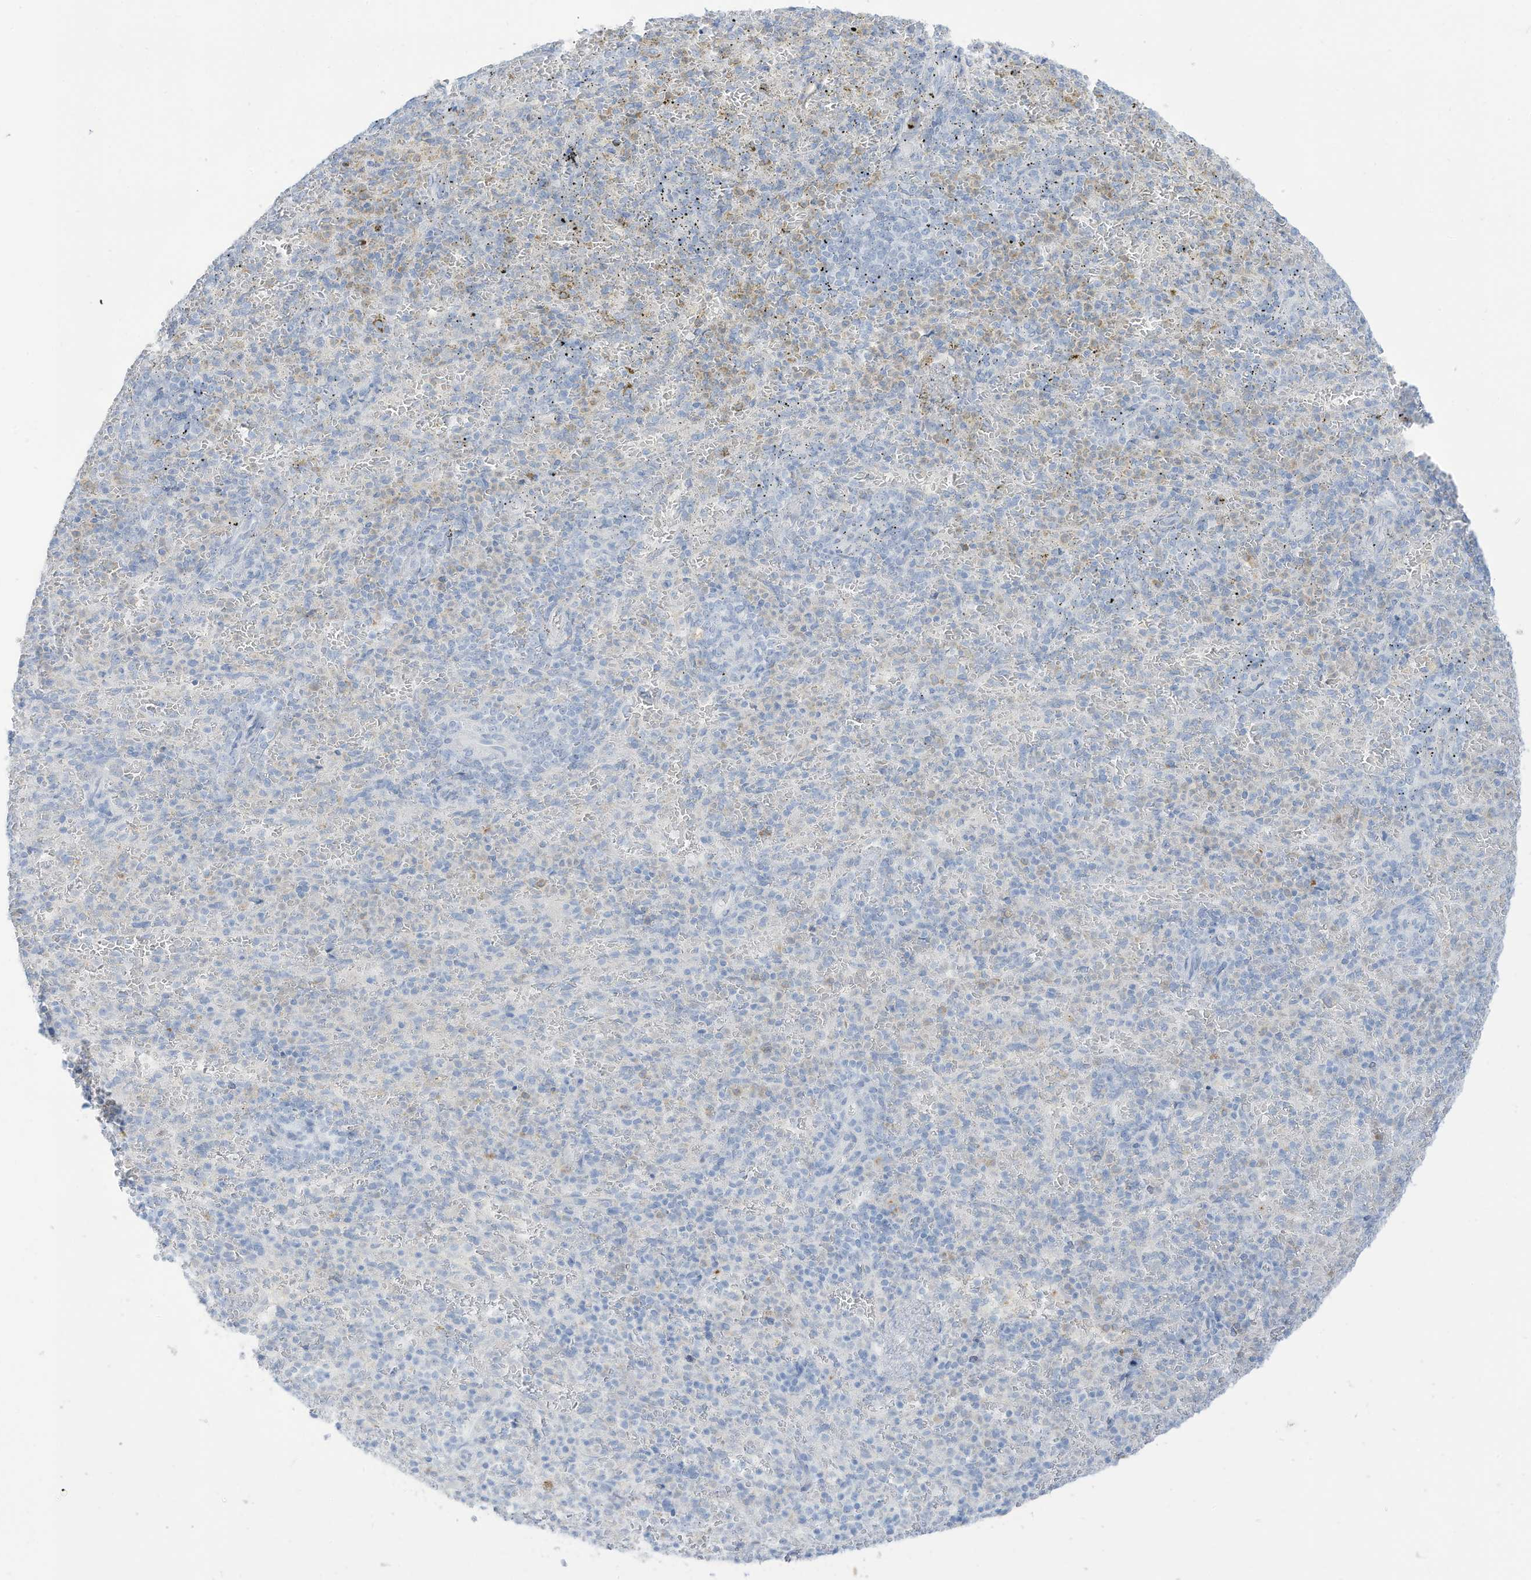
{"staining": {"intensity": "weak", "quantity": "<25%", "location": "cytoplasmic/membranous"}, "tissue": "spleen", "cell_type": "Cells in red pulp", "image_type": "normal", "snomed": [{"axis": "morphology", "description": "Normal tissue, NOS"}, {"axis": "topography", "description": "Spleen"}], "caption": "Cells in red pulp show no significant protein staining in normal spleen. (DAB (3,3'-diaminobenzidine) immunohistochemistry, high magnification).", "gene": "HSD17B13", "patient": {"sex": "female", "age": 74}}